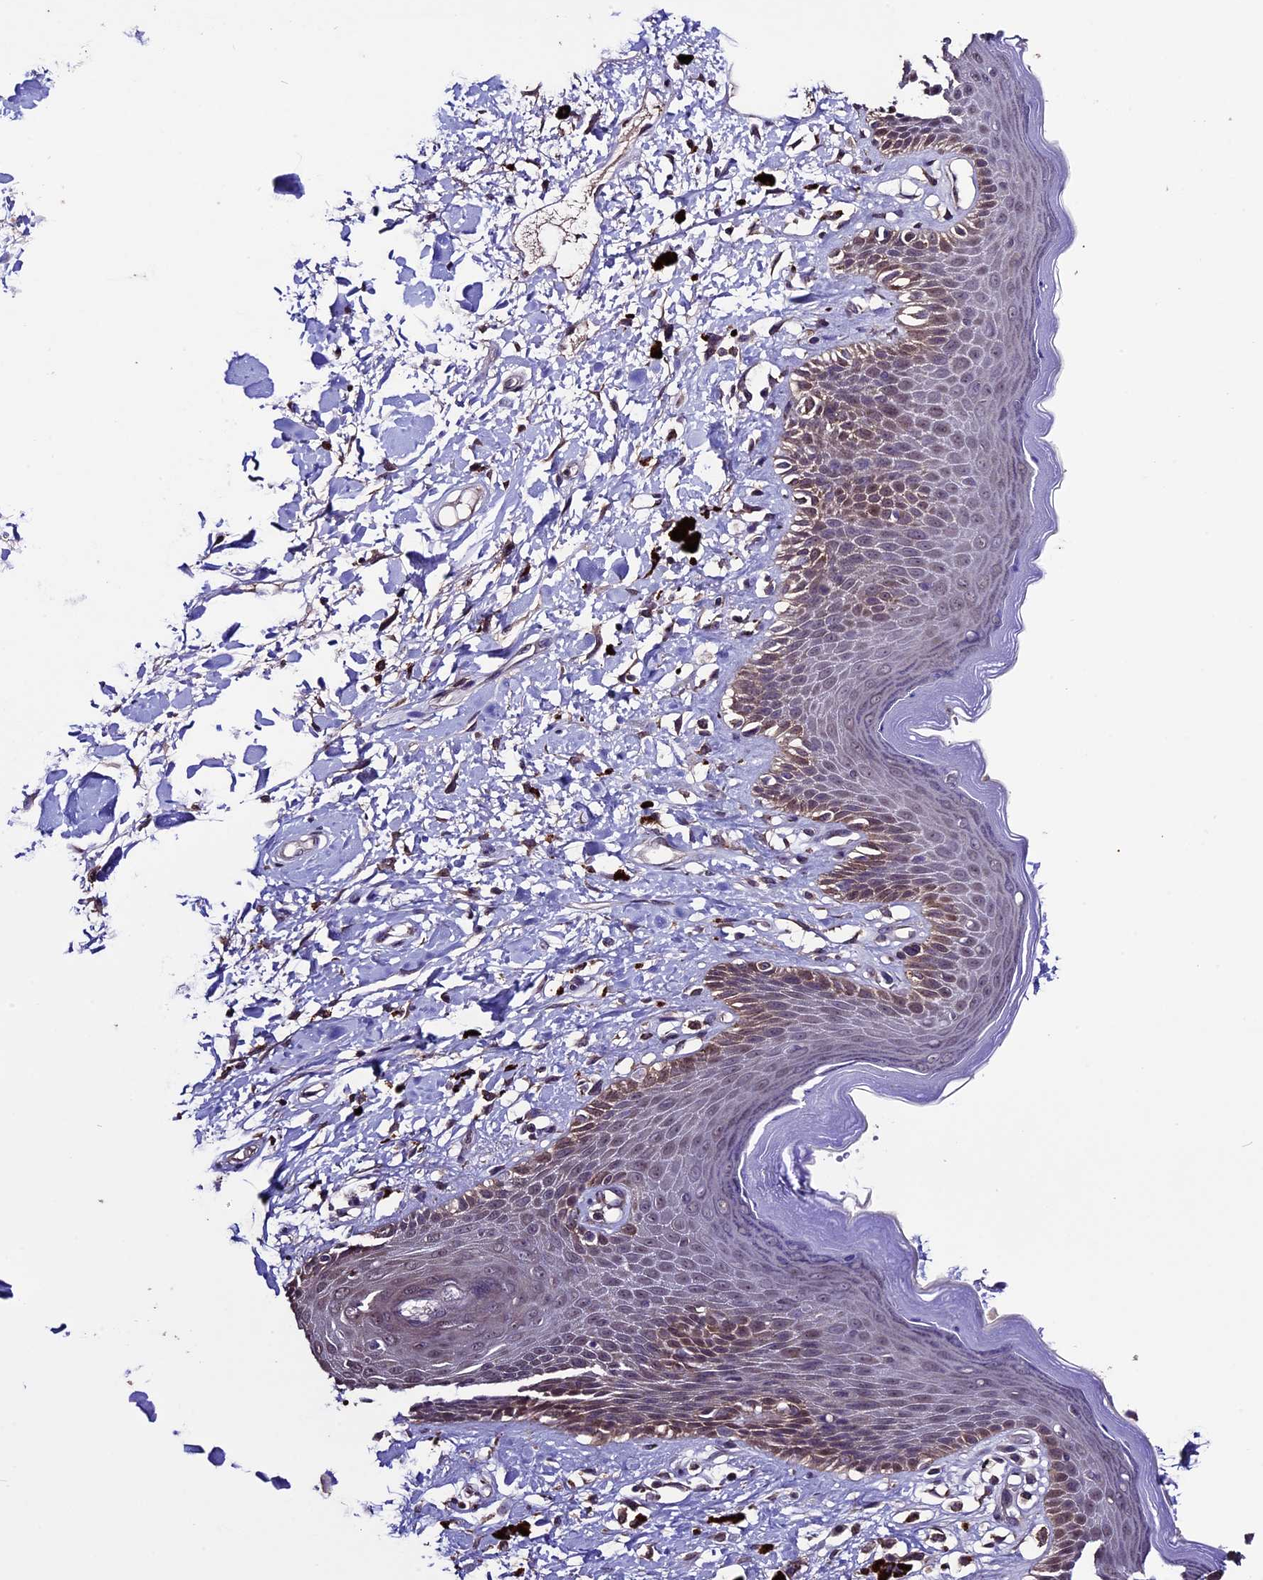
{"staining": {"intensity": "strong", "quantity": "<25%", "location": "cytoplasmic/membranous"}, "tissue": "skin", "cell_type": "Epidermal cells", "image_type": "normal", "snomed": [{"axis": "morphology", "description": "Normal tissue, NOS"}, {"axis": "topography", "description": "Anal"}], "caption": "Protein staining exhibits strong cytoplasmic/membranous staining in approximately <25% of epidermal cells in unremarkable skin. The protein of interest is stained brown, and the nuclei are stained in blue (DAB (3,3'-diaminobenzidine) IHC with brightfield microscopy, high magnification).", "gene": "DIS3L", "patient": {"sex": "female", "age": 78}}